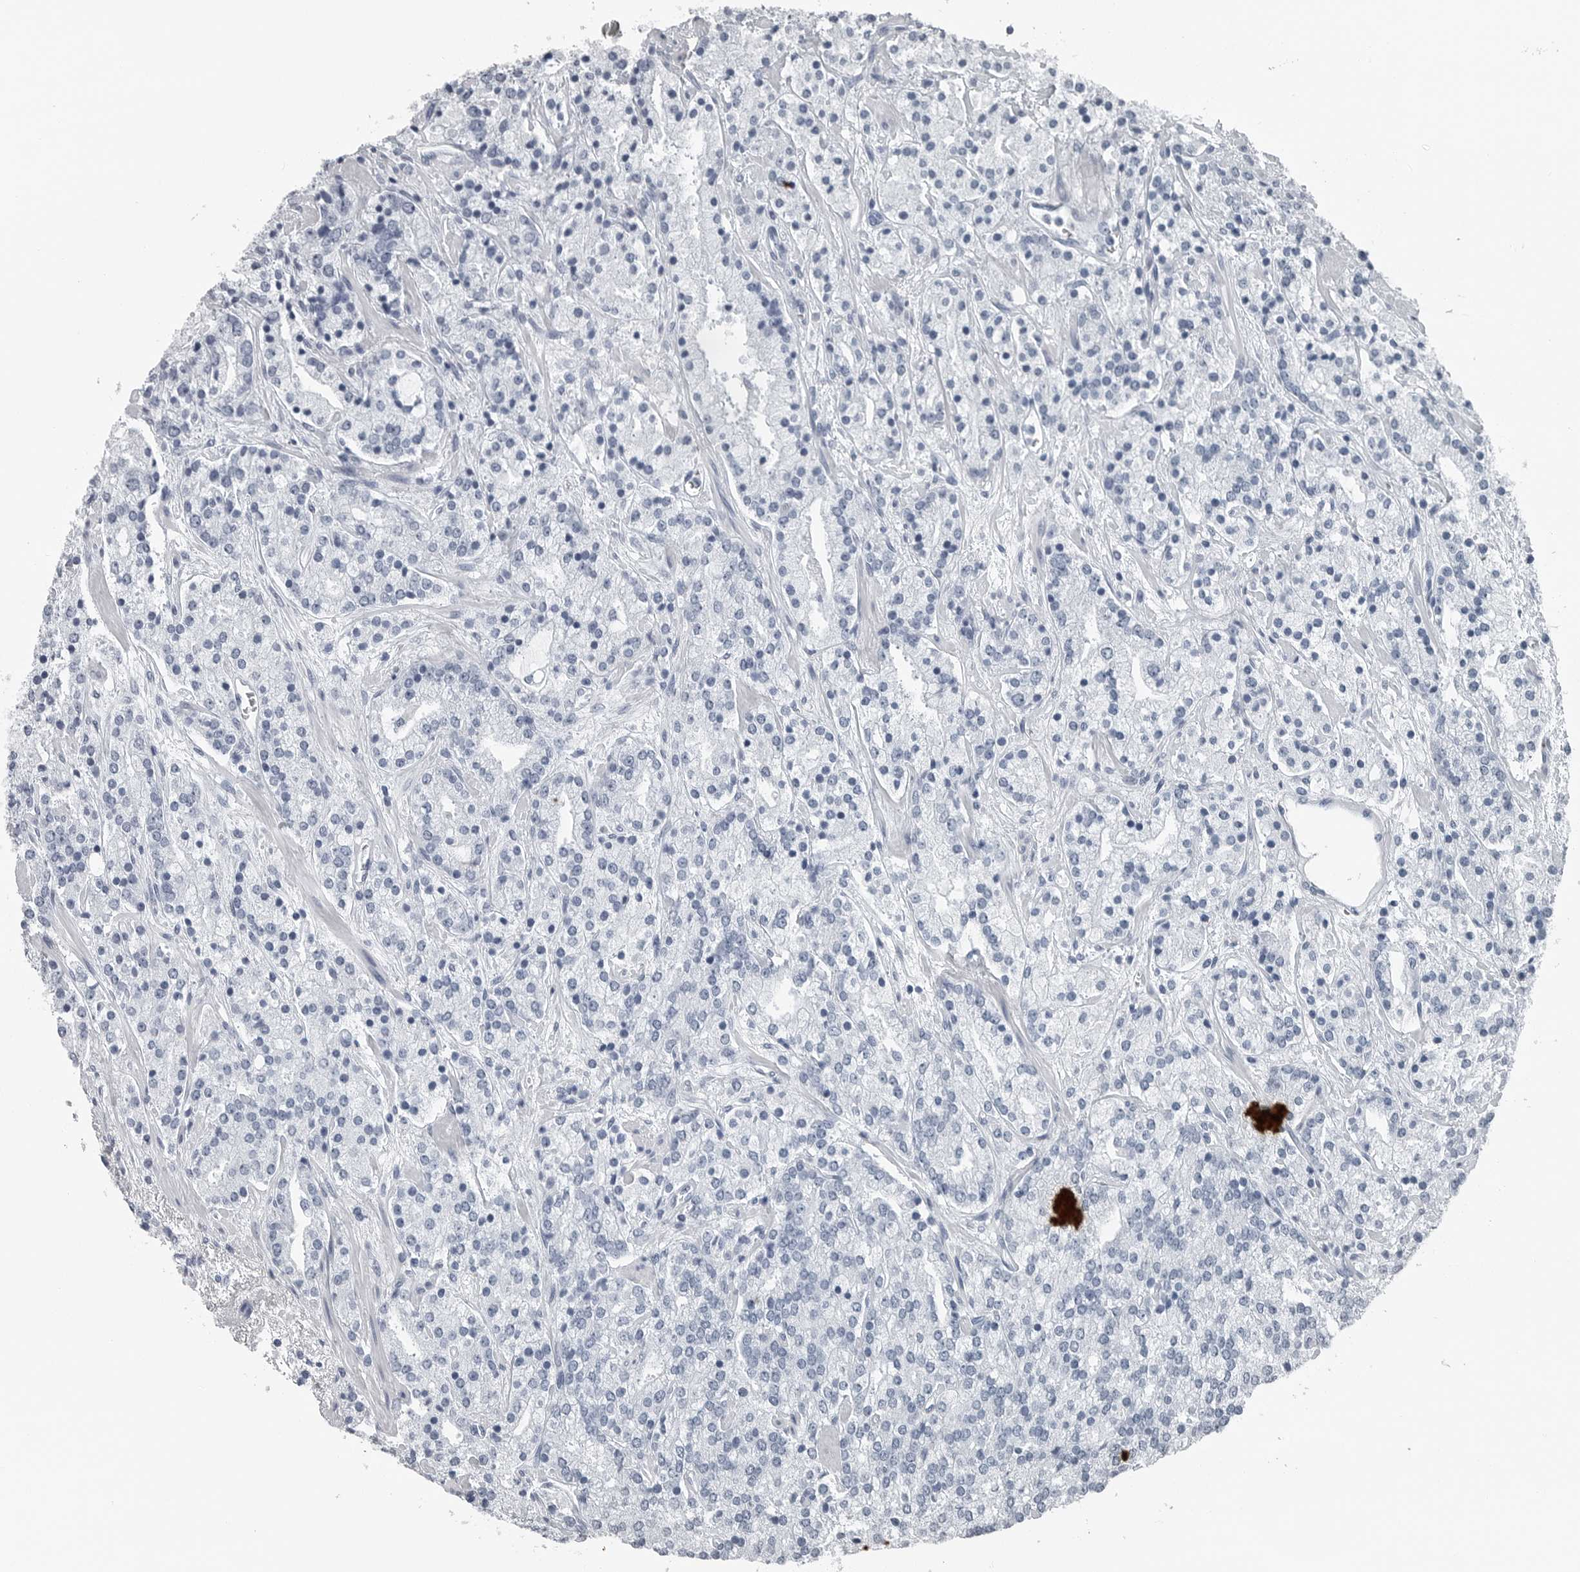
{"staining": {"intensity": "negative", "quantity": "none", "location": "none"}, "tissue": "prostate cancer", "cell_type": "Tumor cells", "image_type": "cancer", "snomed": [{"axis": "morphology", "description": "Adenocarcinoma, High grade"}, {"axis": "topography", "description": "Prostate"}], "caption": "High magnification brightfield microscopy of prostate cancer (high-grade adenocarcinoma) stained with DAB (brown) and counterstained with hematoxylin (blue): tumor cells show no significant staining.", "gene": "SPINK1", "patient": {"sex": "male", "age": 71}}